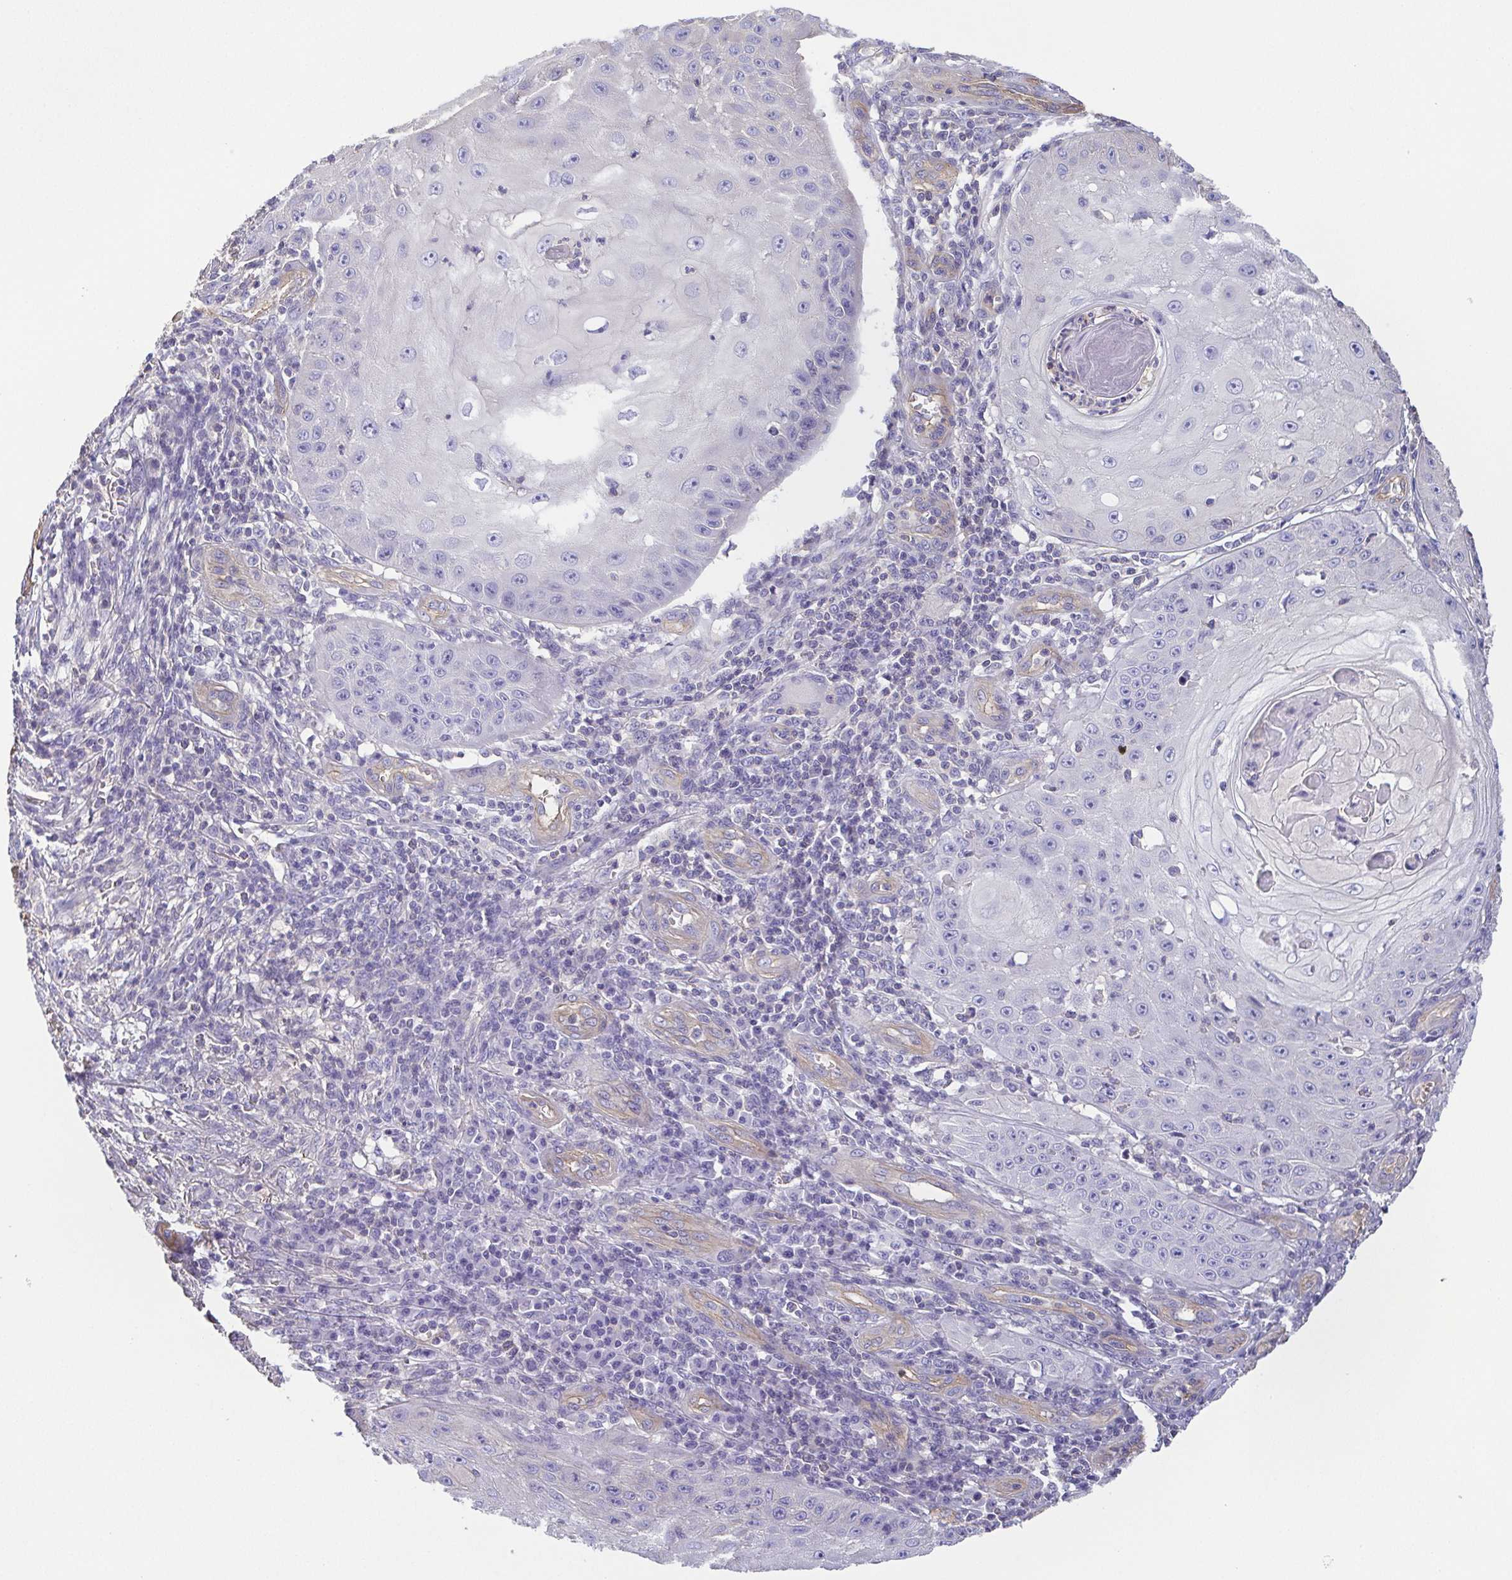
{"staining": {"intensity": "negative", "quantity": "none", "location": "none"}, "tissue": "skin cancer", "cell_type": "Tumor cells", "image_type": "cancer", "snomed": [{"axis": "morphology", "description": "Squamous cell carcinoma, NOS"}, {"axis": "topography", "description": "Skin"}], "caption": "High magnification brightfield microscopy of skin cancer stained with DAB (brown) and counterstained with hematoxylin (blue): tumor cells show no significant positivity.", "gene": "MYL6", "patient": {"sex": "male", "age": 70}}